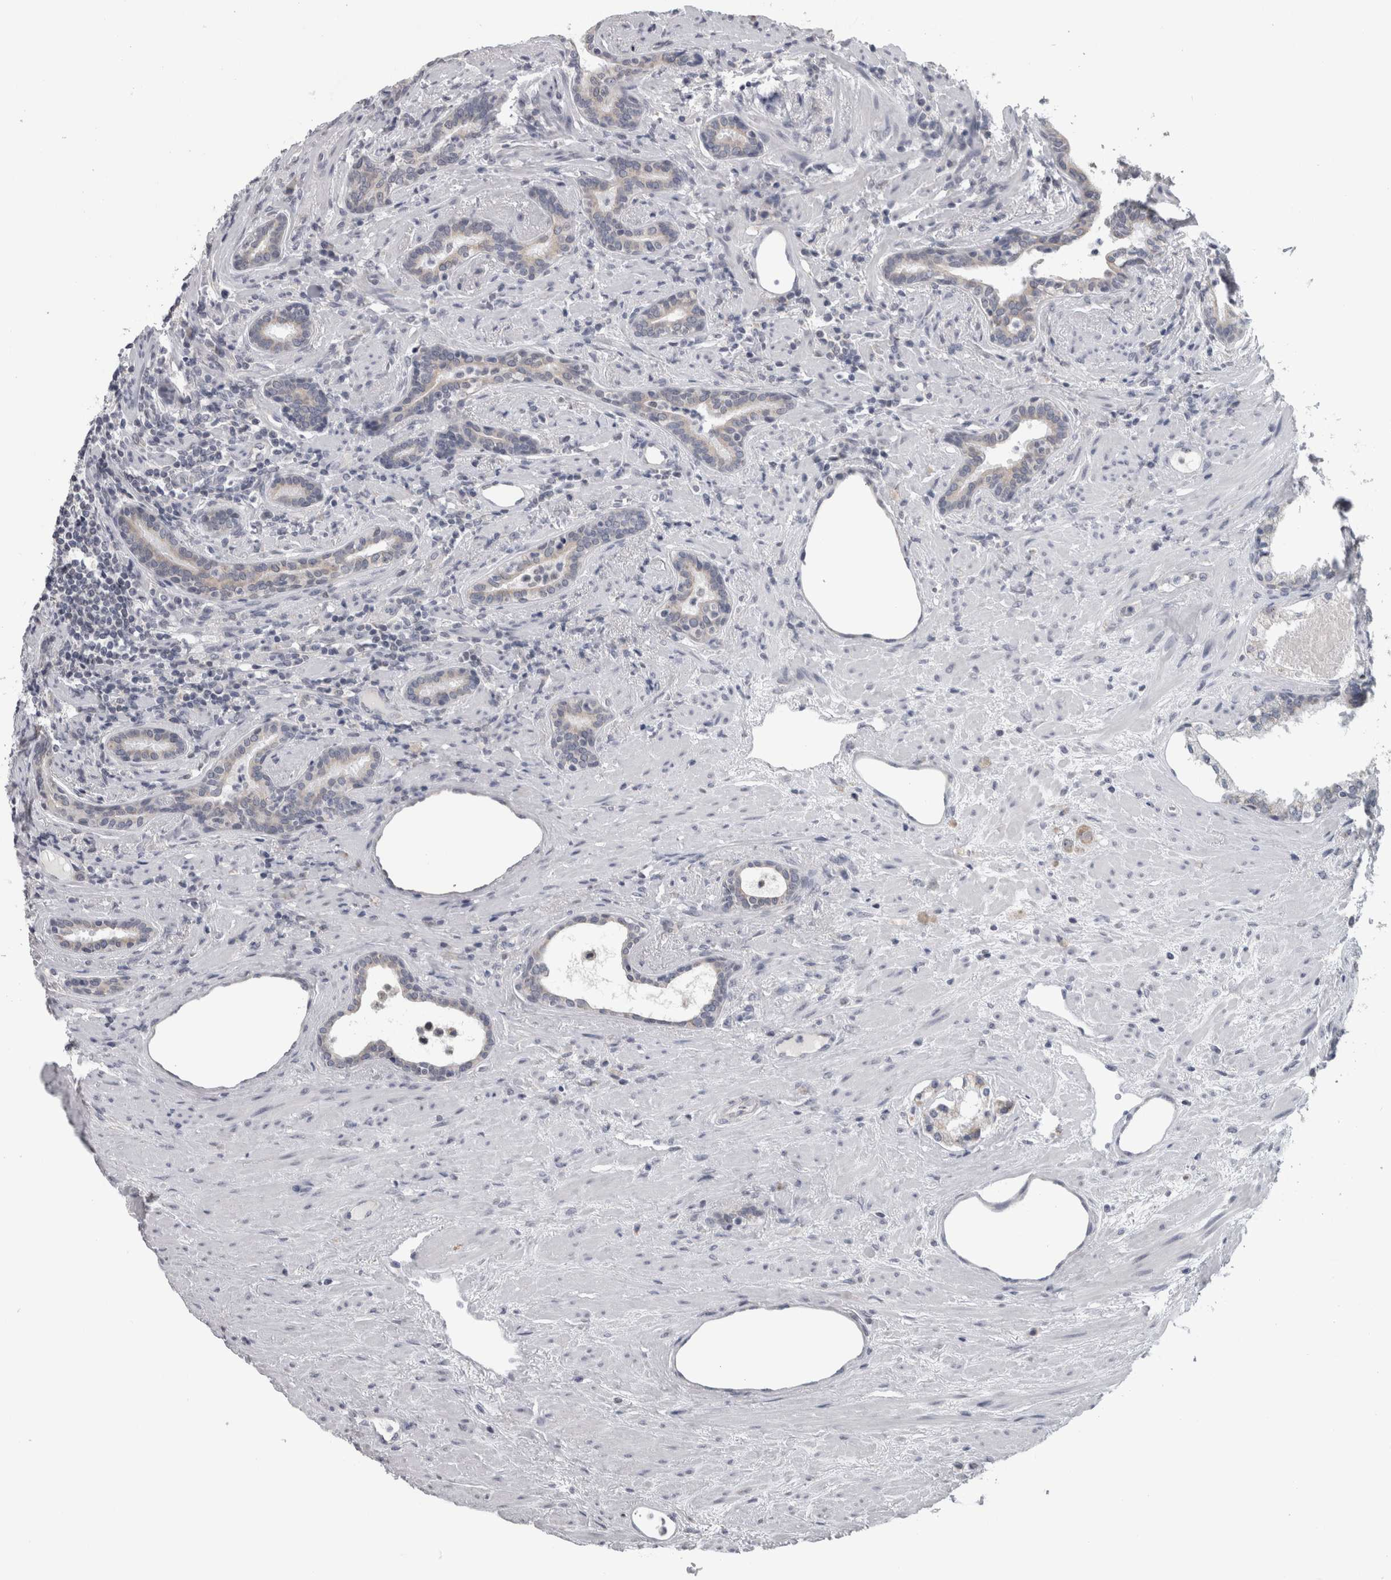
{"staining": {"intensity": "negative", "quantity": "none", "location": "none"}, "tissue": "prostate cancer", "cell_type": "Tumor cells", "image_type": "cancer", "snomed": [{"axis": "morphology", "description": "Adenocarcinoma, High grade"}, {"axis": "topography", "description": "Prostate"}], "caption": "High magnification brightfield microscopy of prostate cancer stained with DAB (brown) and counterstained with hematoxylin (blue): tumor cells show no significant staining. (DAB (3,3'-diaminobenzidine) immunohistochemistry with hematoxylin counter stain).", "gene": "OR2K2", "patient": {"sex": "male", "age": 71}}